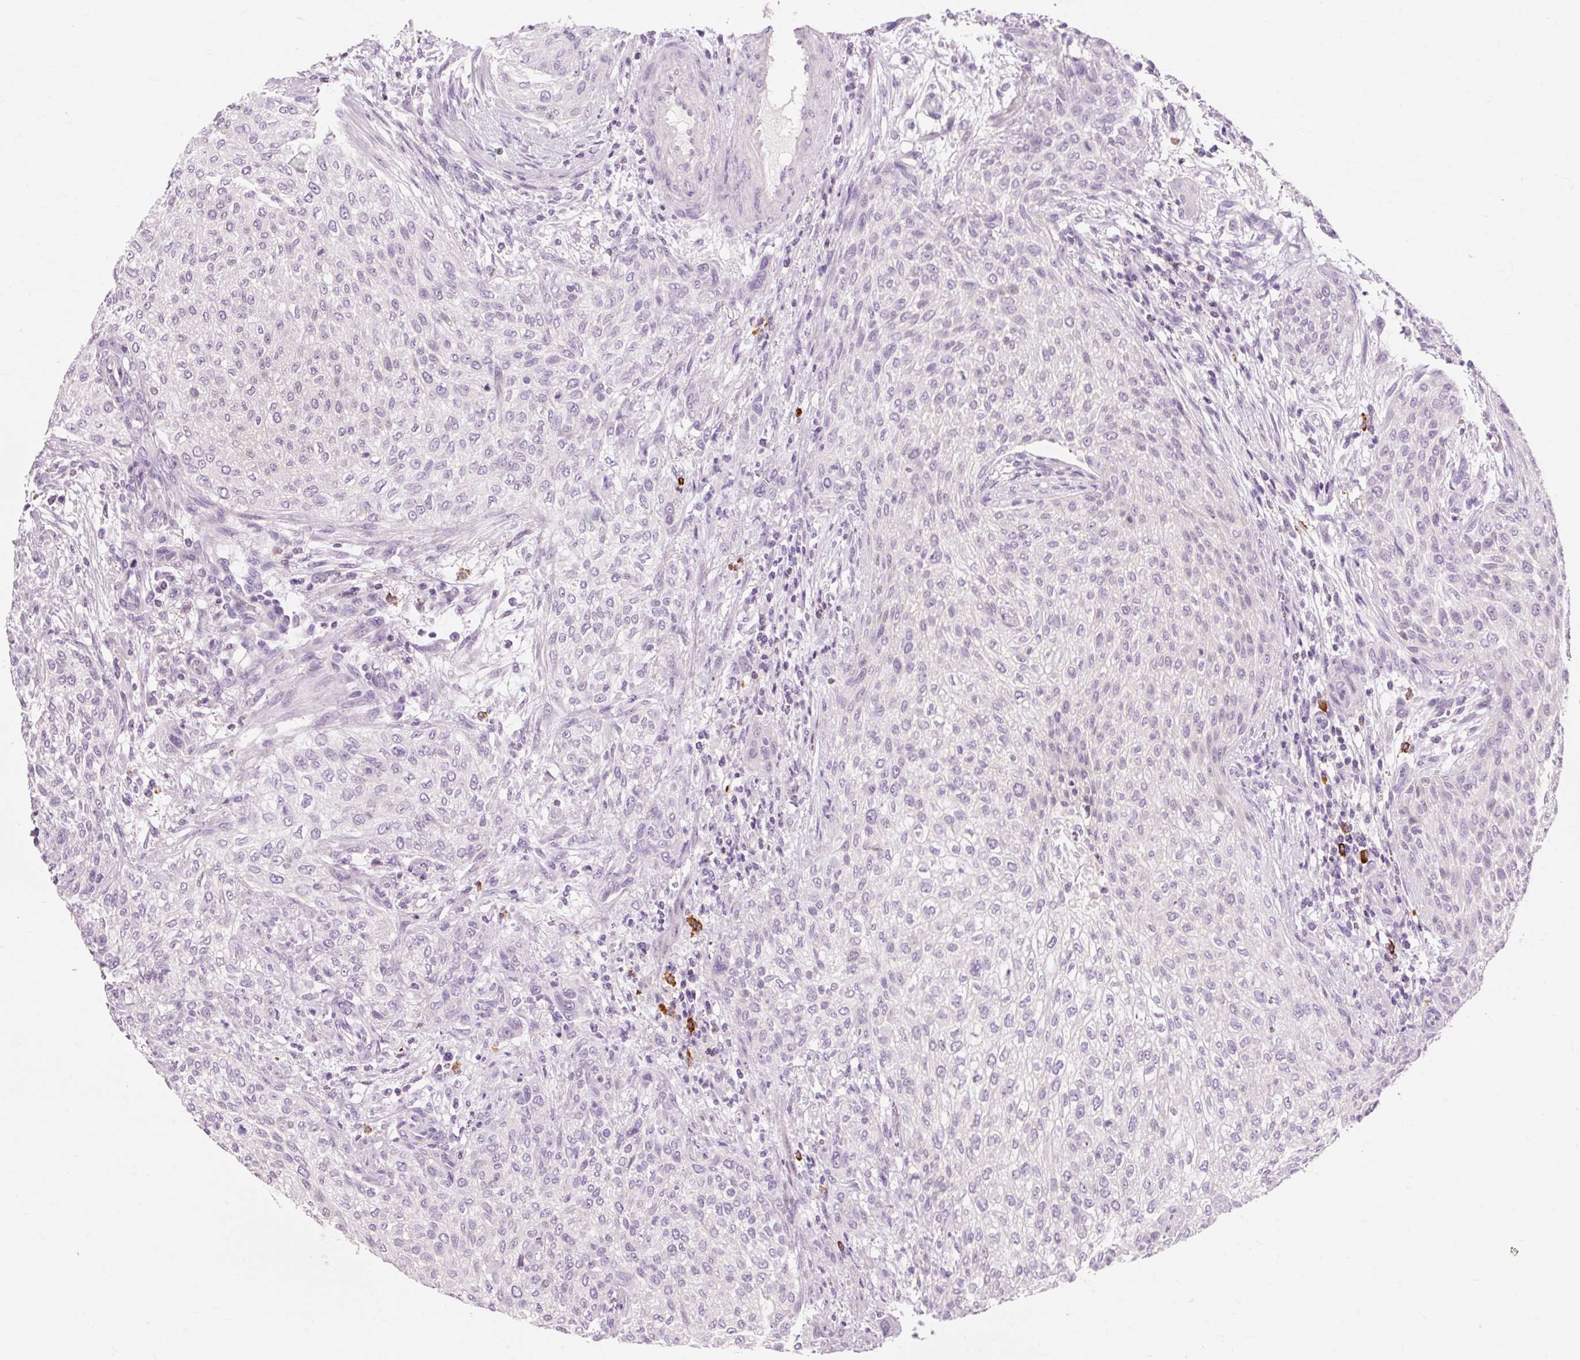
{"staining": {"intensity": "negative", "quantity": "none", "location": "none"}, "tissue": "urothelial cancer", "cell_type": "Tumor cells", "image_type": "cancer", "snomed": [{"axis": "morphology", "description": "Urothelial carcinoma, High grade"}, {"axis": "topography", "description": "Urinary bladder"}], "caption": "Human urothelial cancer stained for a protein using IHC shows no positivity in tumor cells.", "gene": "VN1R2", "patient": {"sex": "male", "age": 35}}